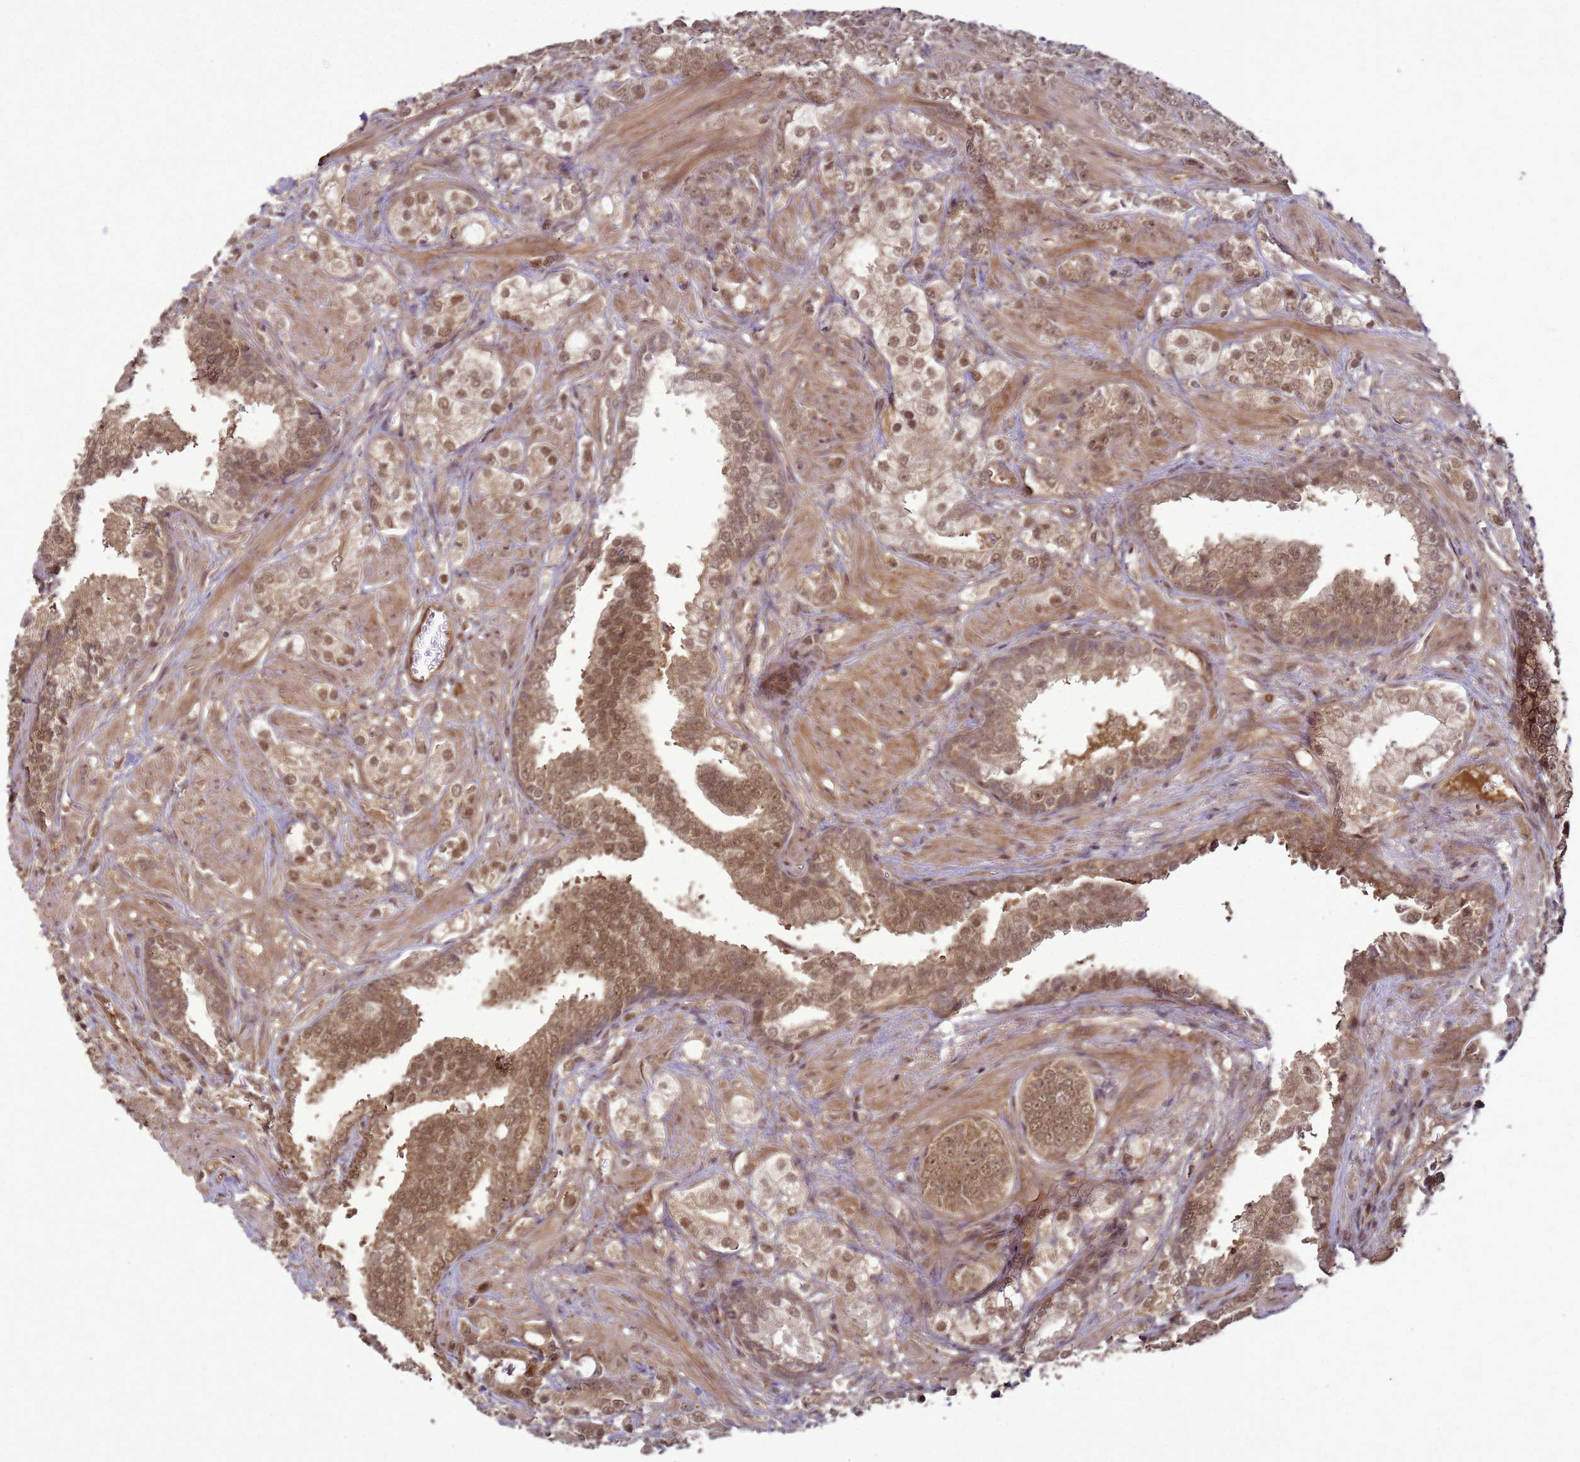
{"staining": {"intensity": "moderate", "quantity": ">75%", "location": "nuclear"}, "tissue": "prostate cancer", "cell_type": "Tumor cells", "image_type": "cancer", "snomed": [{"axis": "morphology", "description": "Adenocarcinoma, High grade"}, {"axis": "topography", "description": "Prostate"}], "caption": "Prostate cancer tissue demonstrates moderate nuclear positivity in approximately >75% of tumor cells, visualized by immunohistochemistry. (brown staining indicates protein expression, while blue staining denotes nuclei).", "gene": "CRBN", "patient": {"sex": "male", "age": 50}}